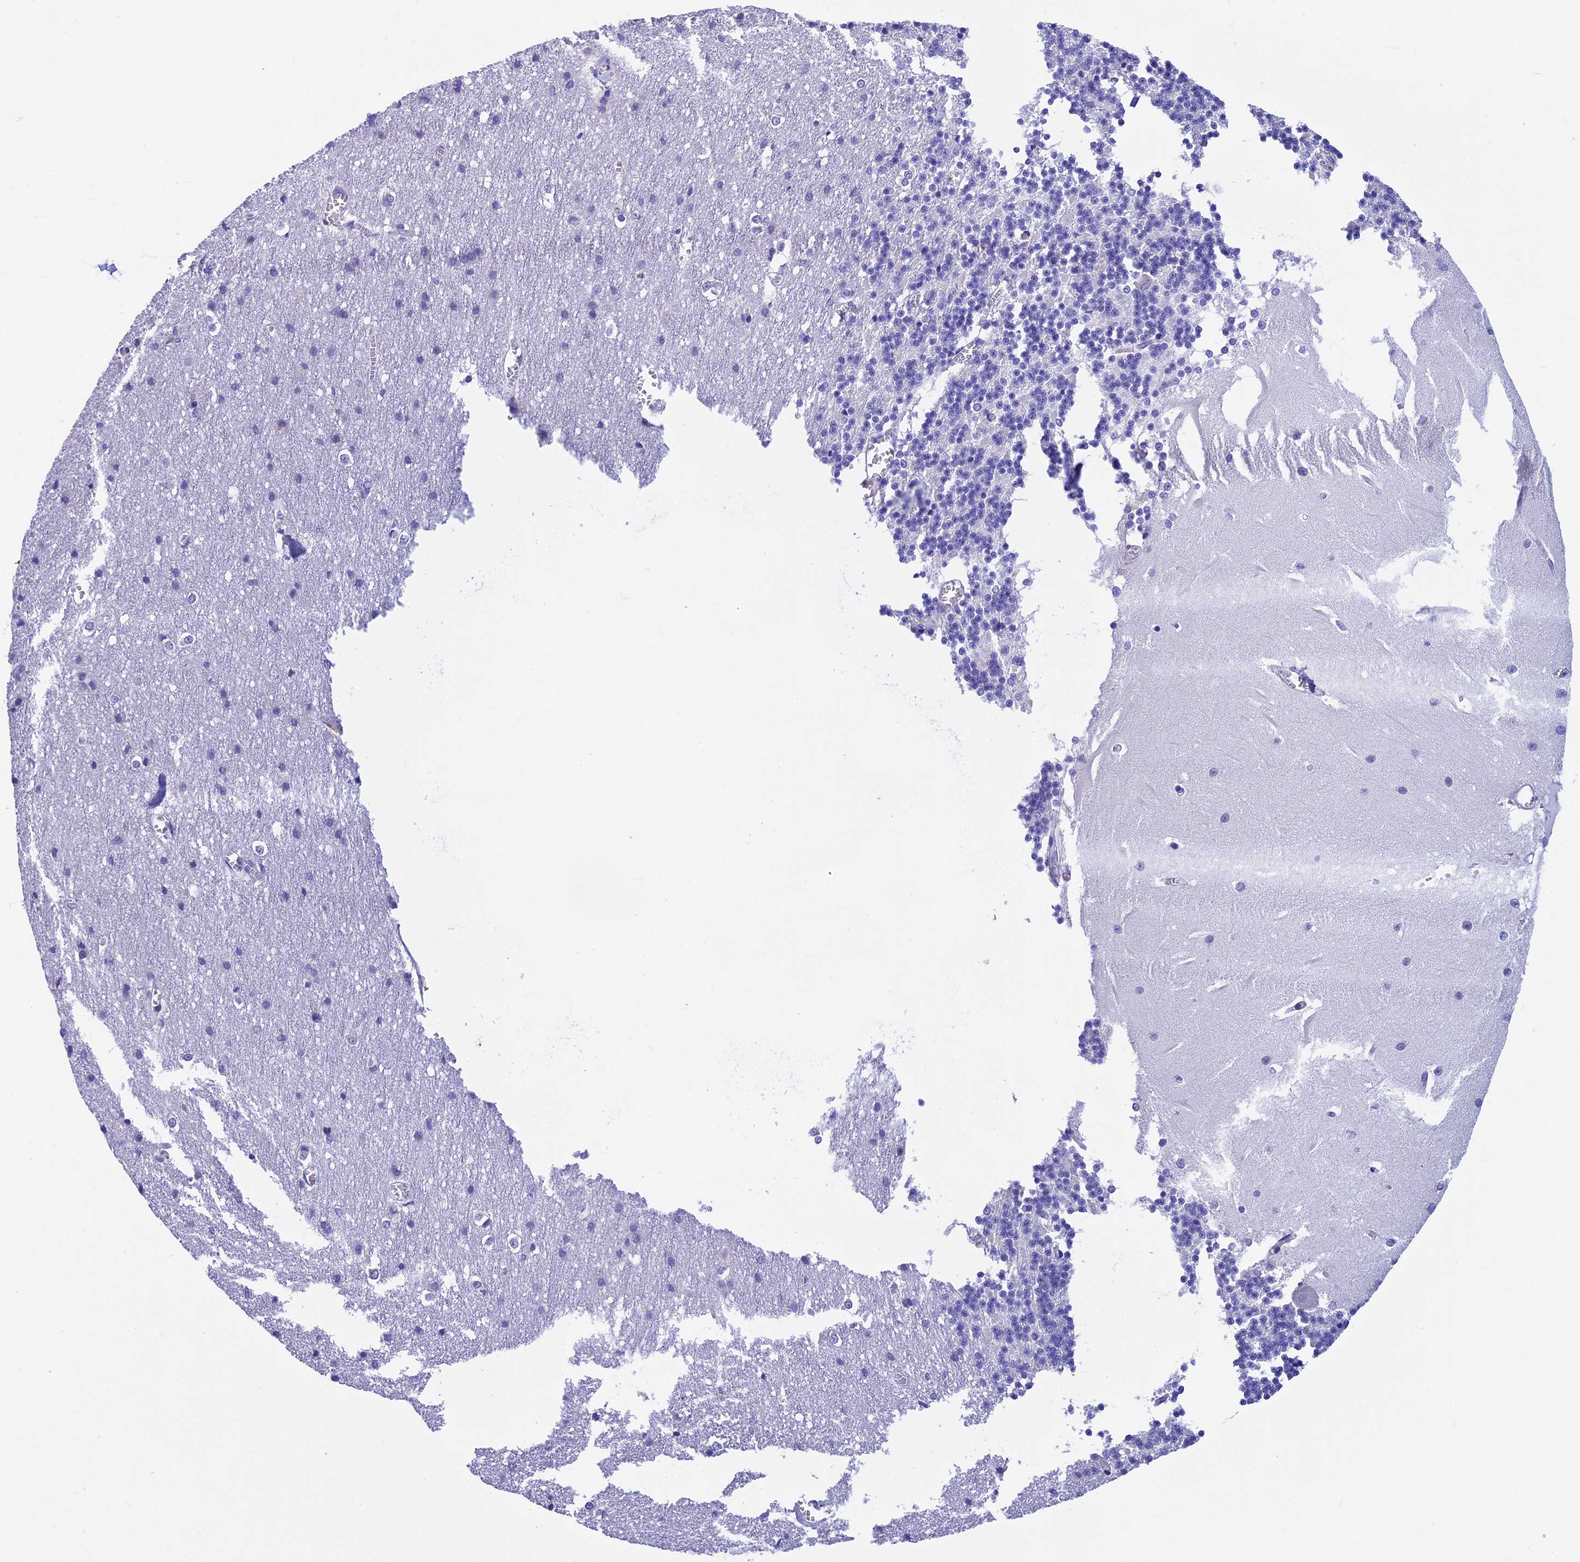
{"staining": {"intensity": "negative", "quantity": "none", "location": "none"}, "tissue": "cerebellum", "cell_type": "Cells in granular layer", "image_type": "normal", "snomed": [{"axis": "morphology", "description": "Normal tissue, NOS"}, {"axis": "topography", "description": "Cerebellum"}], "caption": "An immunohistochemistry histopathology image of benign cerebellum is shown. There is no staining in cells in granular layer of cerebellum. The staining is performed using DAB brown chromogen with nuclei counter-stained in using hematoxylin.", "gene": "SLC8B1", "patient": {"sex": "male", "age": 37}}